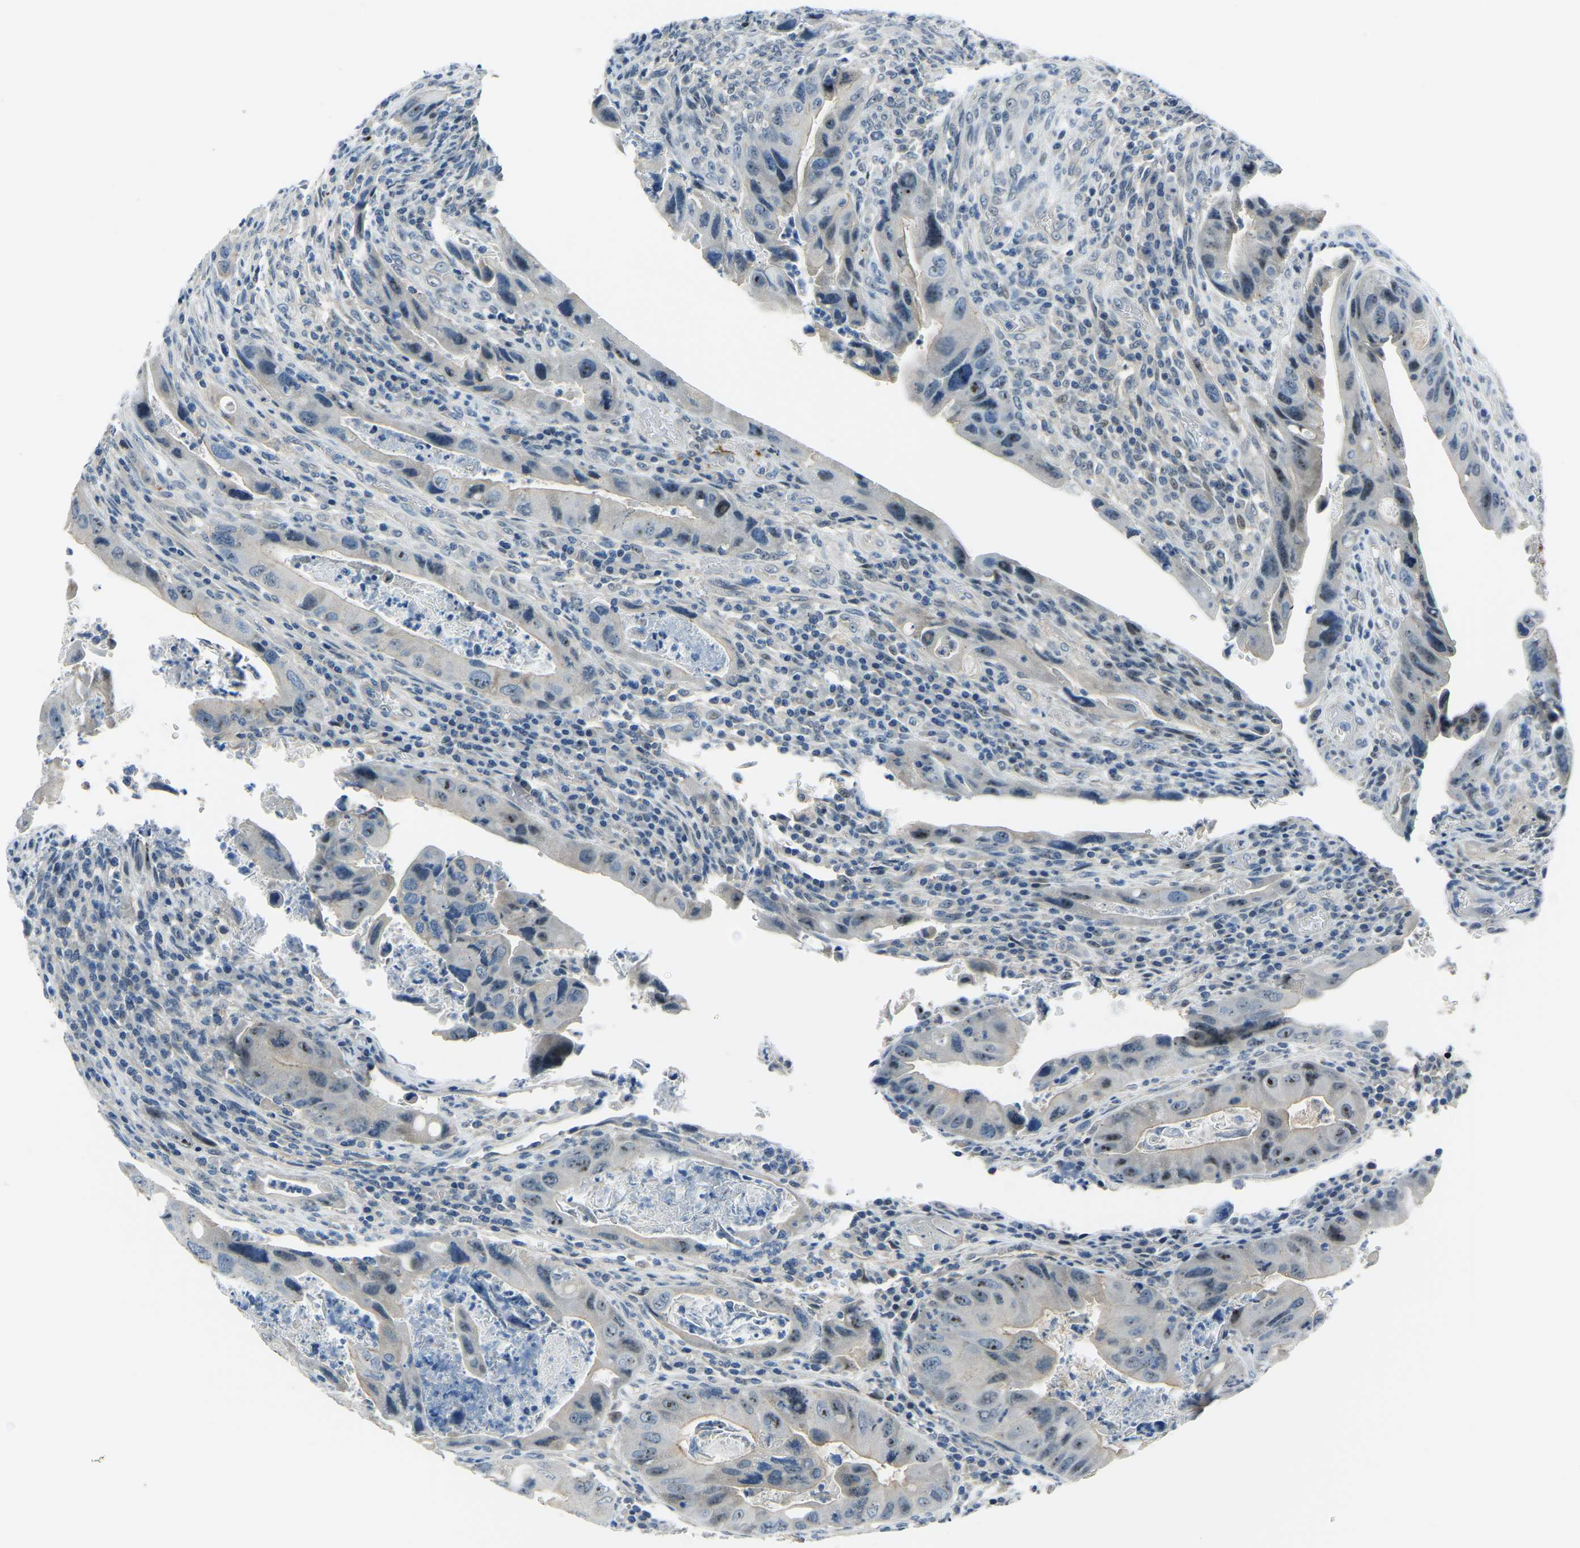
{"staining": {"intensity": "weak", "quantity": "<25%", "location": "nuclear"}, "tissue": "colorectal cancer", "cell_type": "Tumor cells", "image_type": "cancer", "snomed": [{"axis": "morphology", "description": "Adenocarcinoma, NOS"}, {"axis": "topography", "description": "Rectum"}], "caption": "Tumor cells are negative for protein expression in human colorectal cancer.", "gene": "RRP1", "patient": {"sex": "female", "age": 57}}